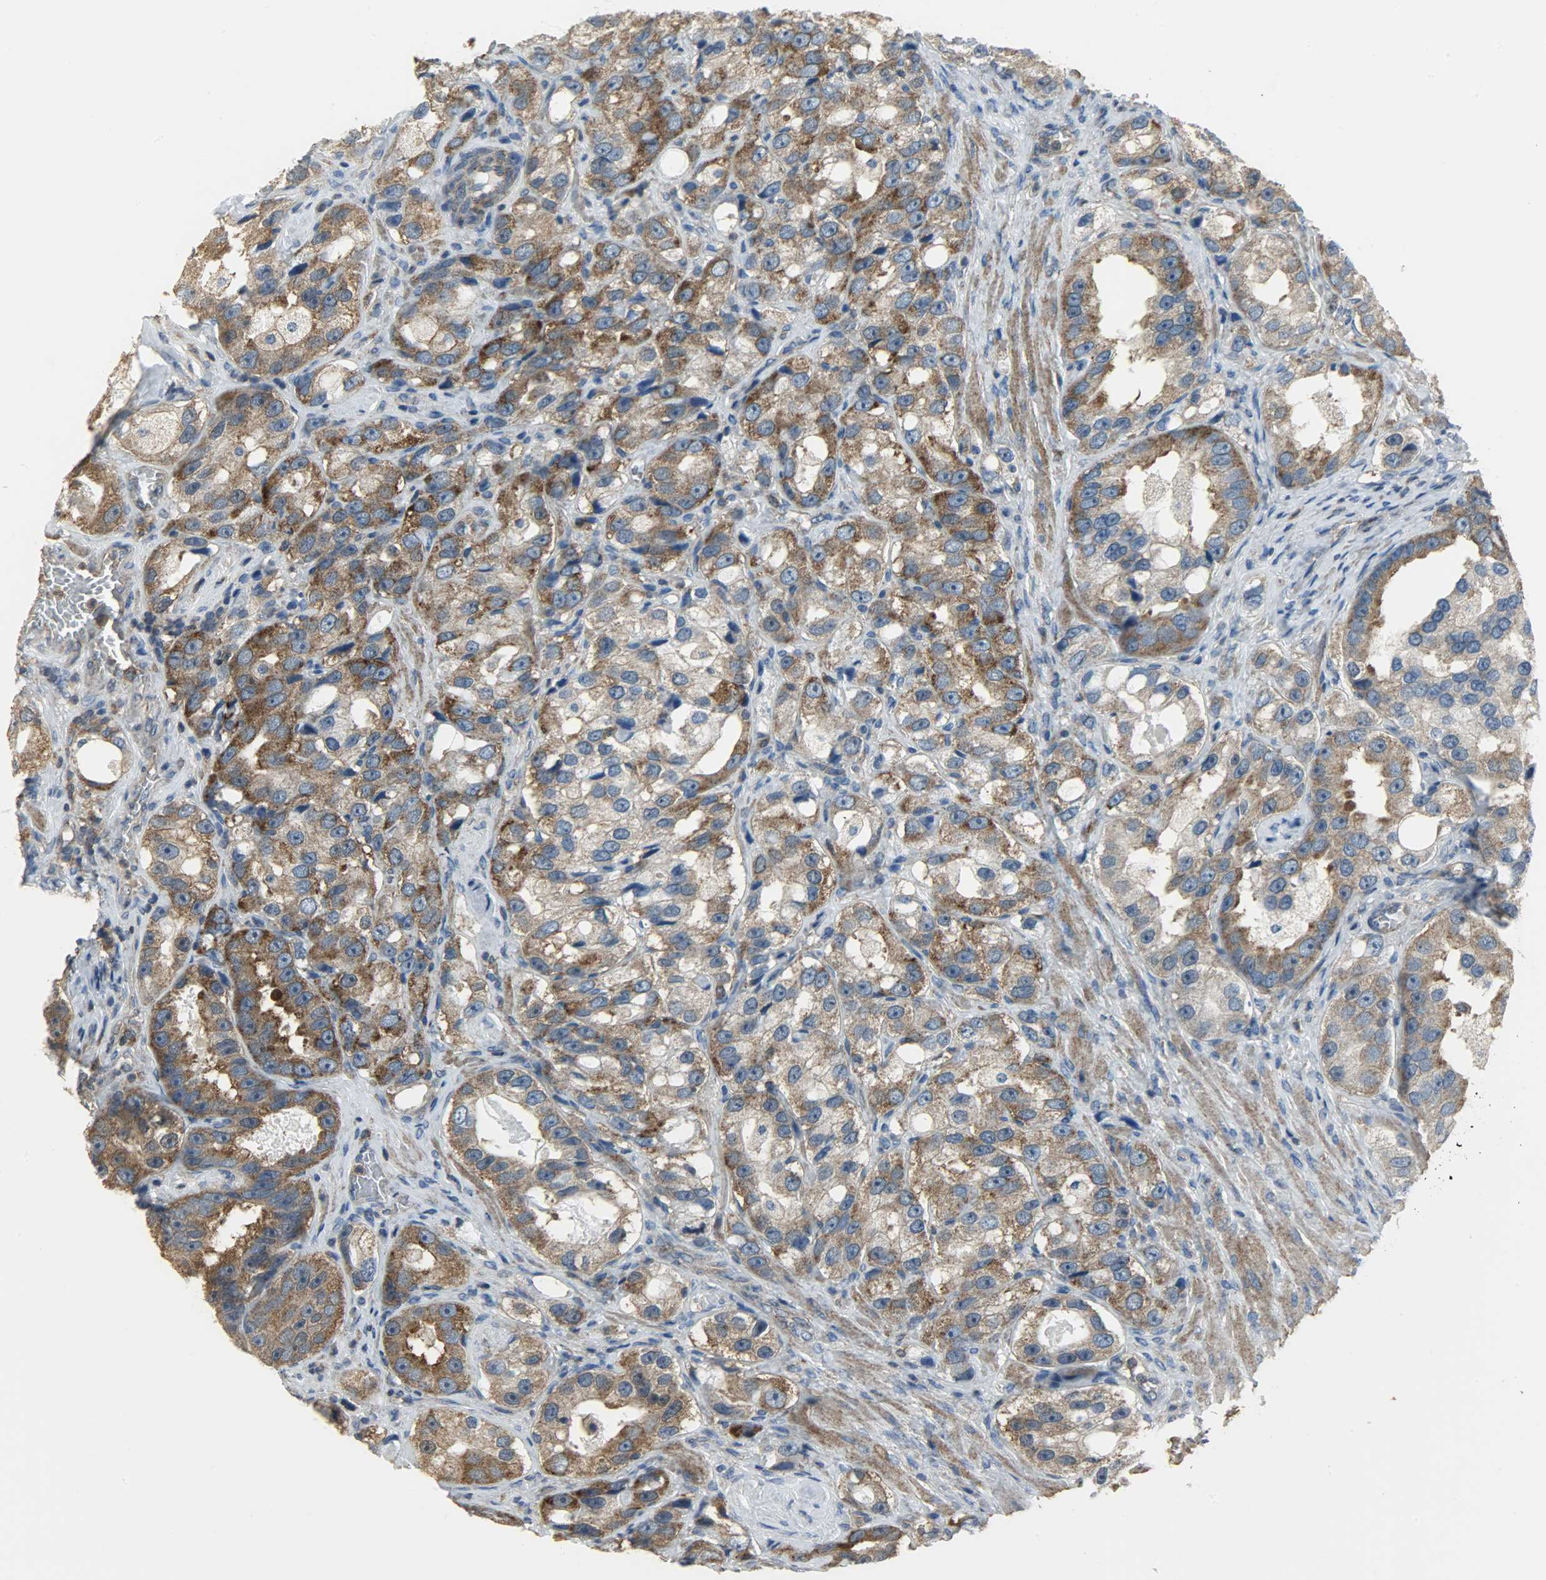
{"staining": {"intensity": "moderate", "quantity": ">75%", "location": "cytoplasmic/membranous"}, "tissue": "prostate cancer", "cell_type": "Tumor cells", "image_type": "cancer", "snomed": [{"axis": "morphology", "description": "Adenocarcinoma, High grade"}, {"axis": "topography", "description": "Prostate"}], "caption": "A brown stain labels moderate cytoplasmic/membranous staining of a protein in prostate adenocarcinoma (high-grade) tumor cells.", "gene": "DNAJA4", "patient": {"sex": "male", "age": 63}}